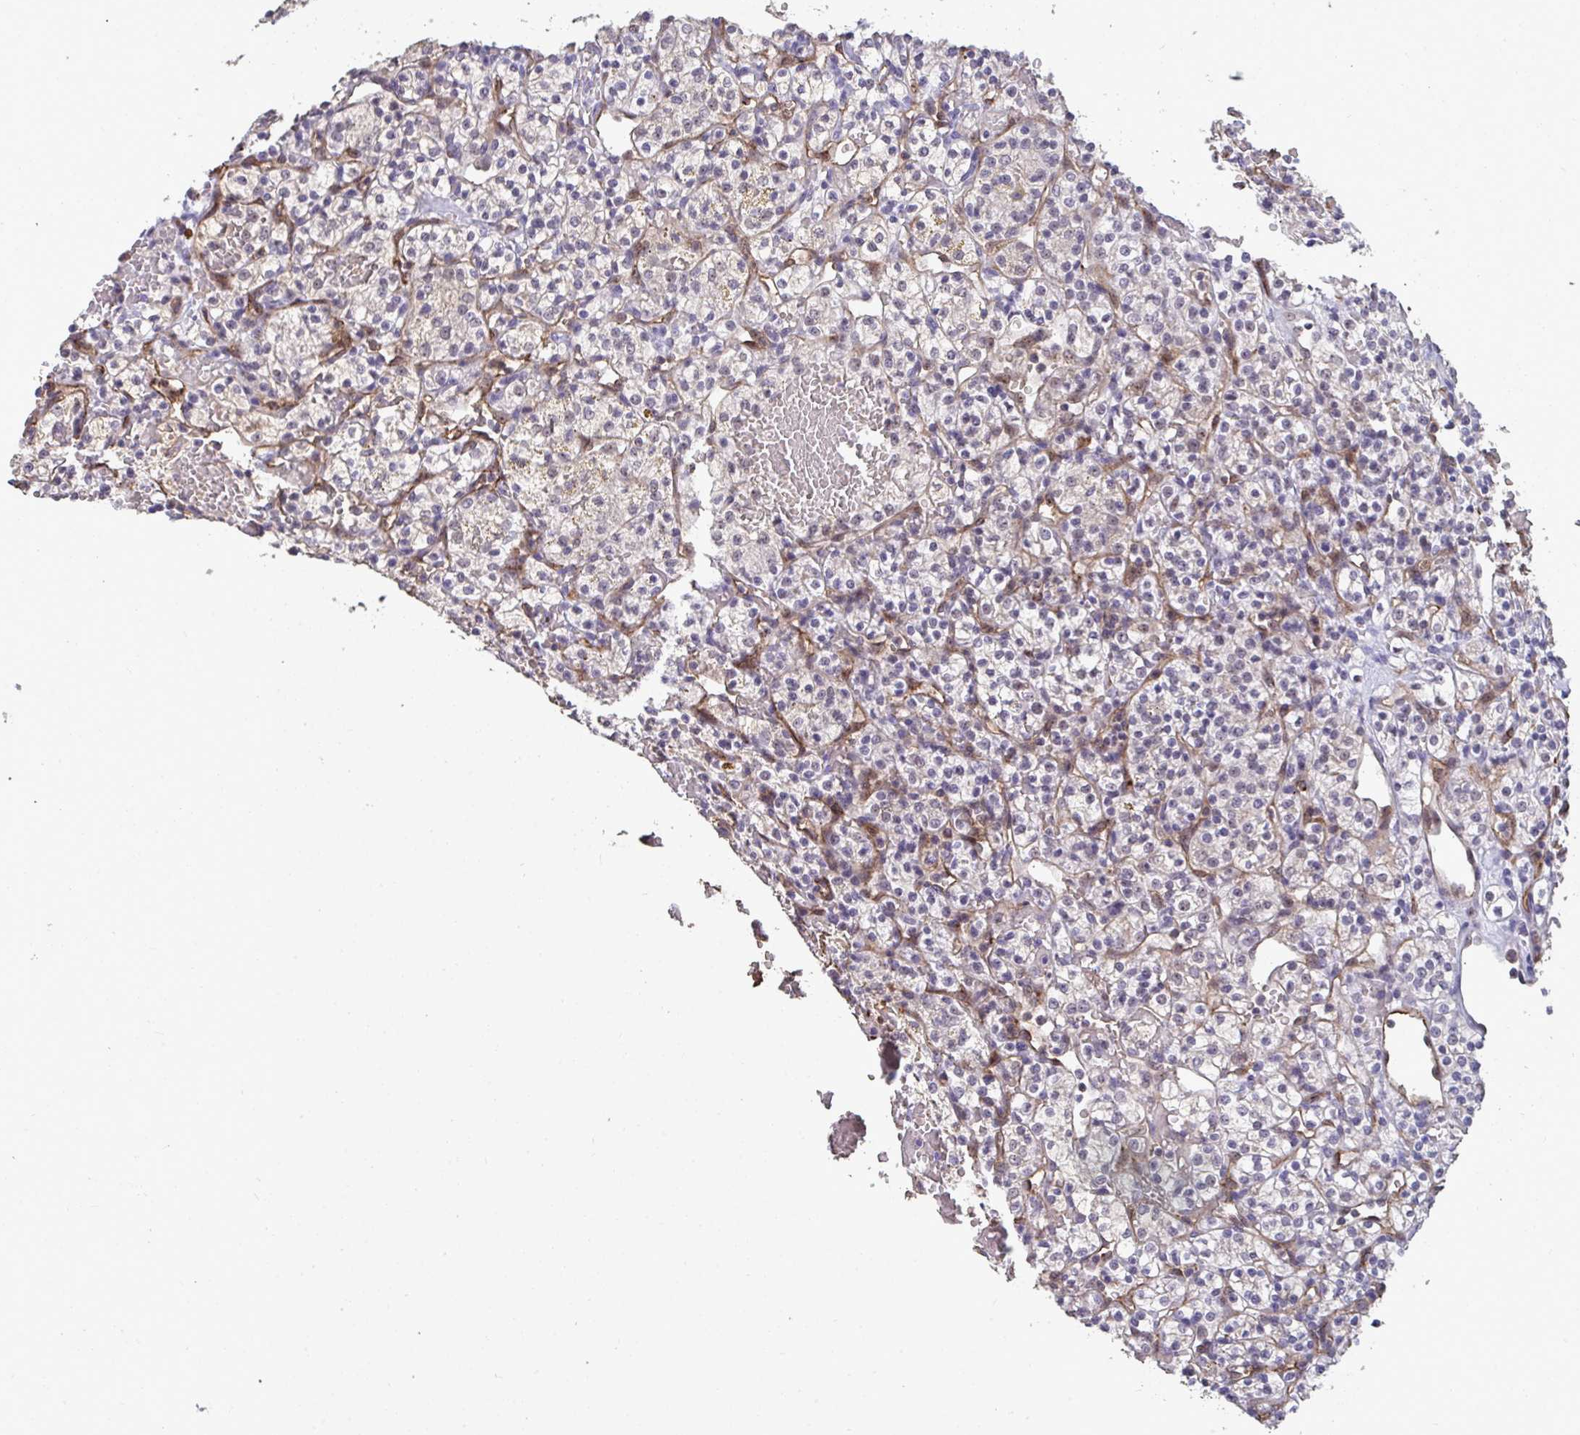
{"staining": {"intensity": "negative", "quantity": "none", "location": "none"}, "tissue": "renal cancer", "cell_type": "Tumor cells", "image_type": "cancer", "snomed": [{"axis": "morphology", "description": "Adenocarcinoma, NOS"}, {"axis": "topography", "description": "Kidney"}], "caption": "Tumor cells are negative for brown protein staining in renal cancer.", "gene": "SENP3", "patient": {"sex": "female", "age": 60}}